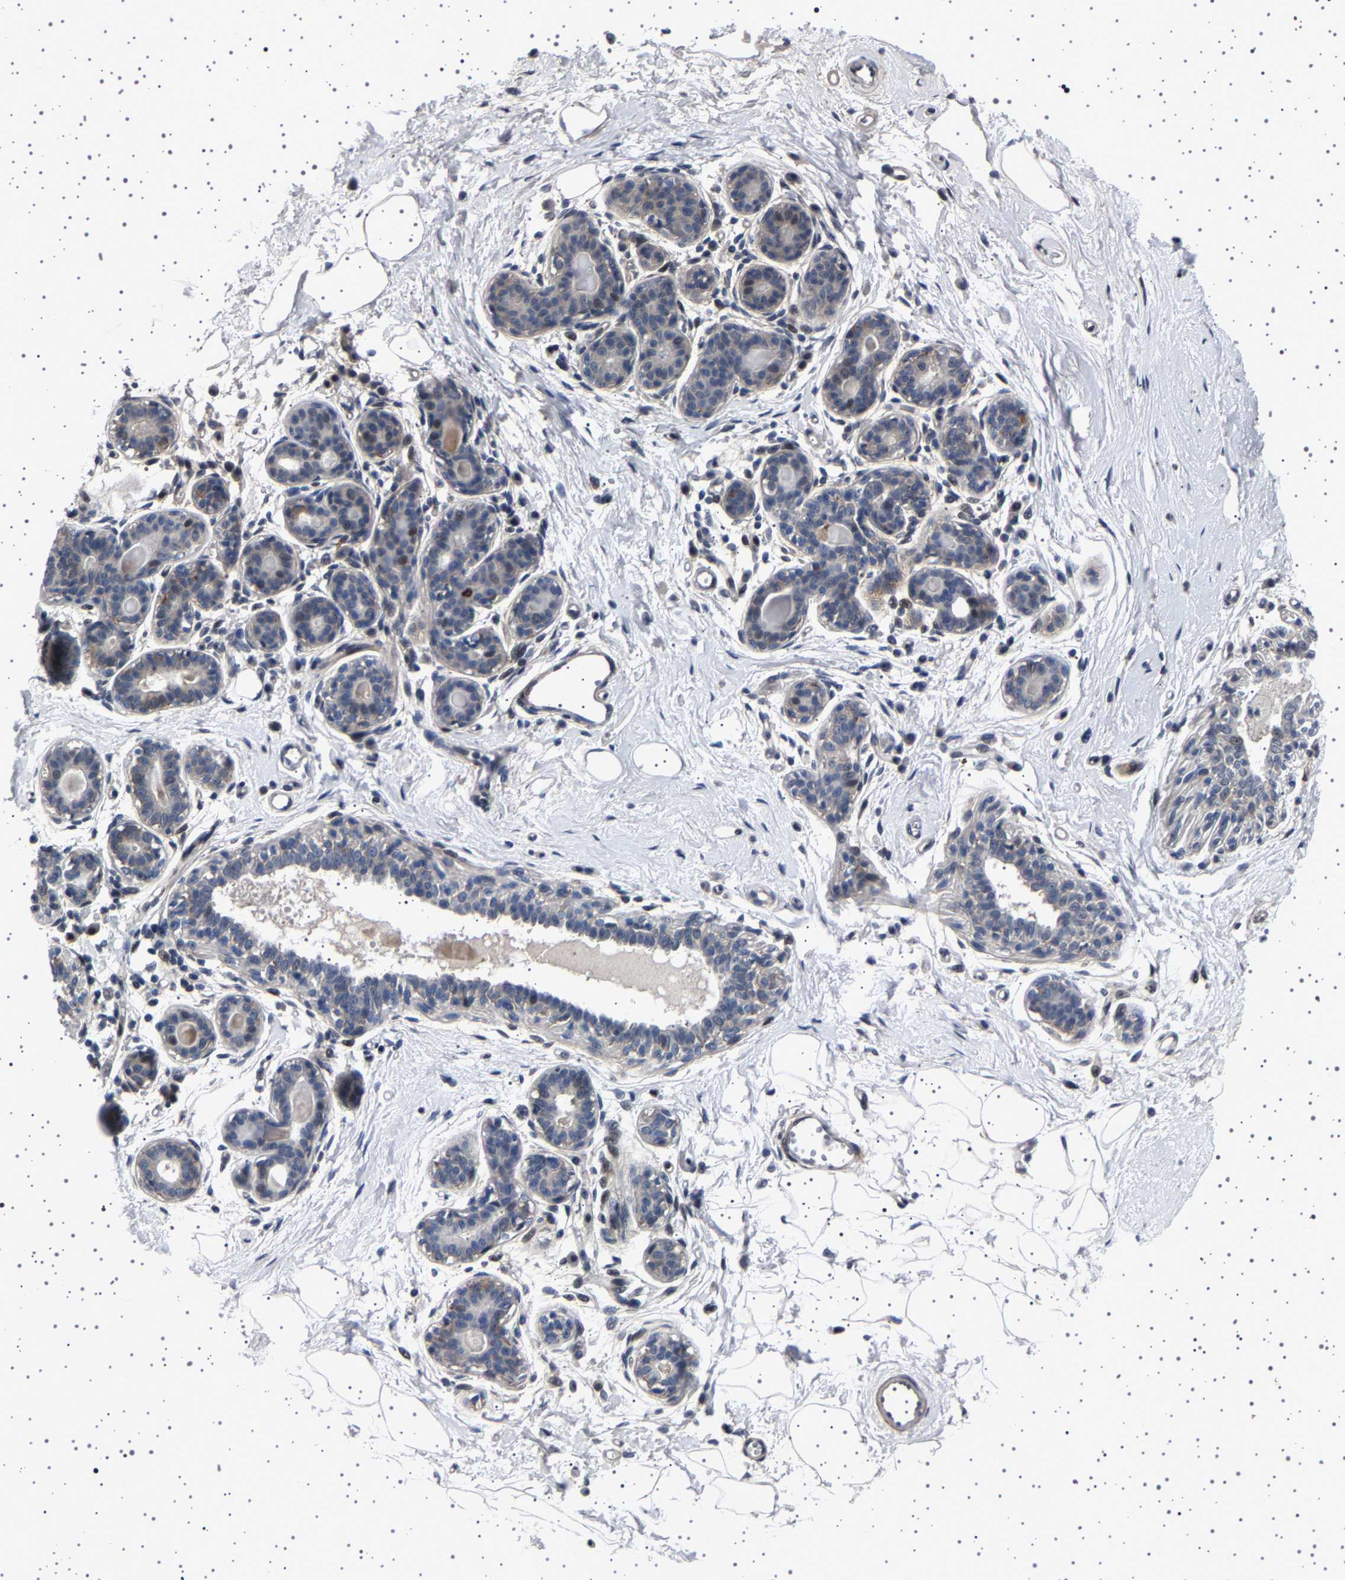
{"staining": {"intensity": "negative", "quantity": "none", "location": "none"}, "tissue": "breast", "cell_type": "Adipocytes", "image_type": "normal", "snomed": [{"axis": "morphology", "description": "Normal tissue, NOS"}, {"axis": "topography", "description": "Breast"}], "caption": "This photomicrograph is of unremarkable breast stained with IHC to label a protein in brown with the nuclei are counter-stained blue. There is no staining in adipocytes.", "gene": "PAK5", "patient": {"sex": "female", "age": 45}}